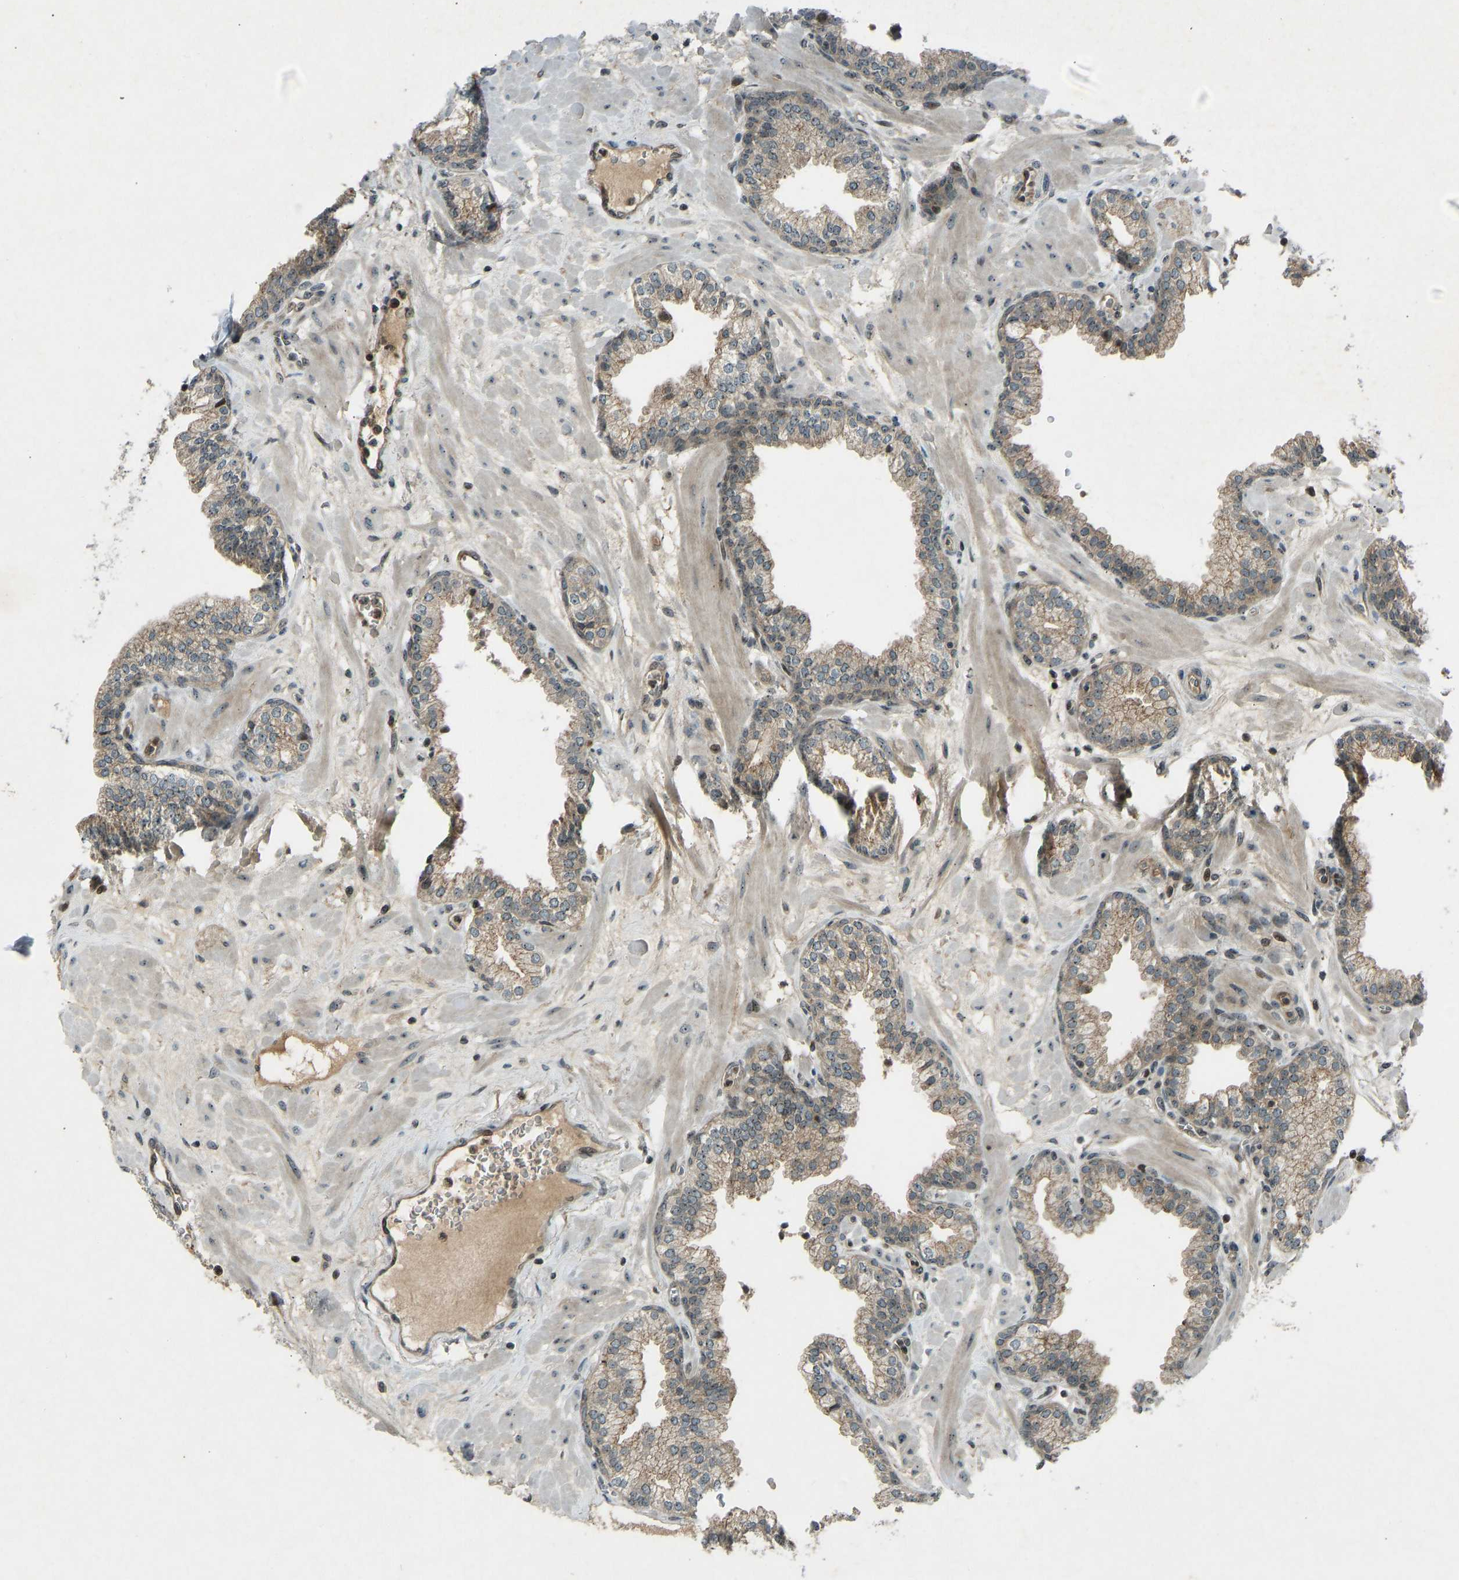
{"staining": {"intensity": "moderate", "quantity": ">75%", "location": "cytoplasmic/membranous"}, "tissue": "prostate", "cell_type": "Glandular cells", "image_type": "normal", "snomed": [{"axis": "morphology", "description": "Normal tissue, NOS"}, {"axis": "morphology", "description": "Urothelial carcinoma, Low grade"}, {"axis": "topography", "description": "Urinary bladder"}, {"axis": "topography", "description": "Prostate"}], "caption": "DAB (3,3'-diaminobenzidine) immunohistochemical staining of benign prostate exhibits moderate cytoplasmic/membranous protein staining in about >75% of glandular cells.", "gene": "SVOPL", "patient": {"sex": "male", "age": 60}}